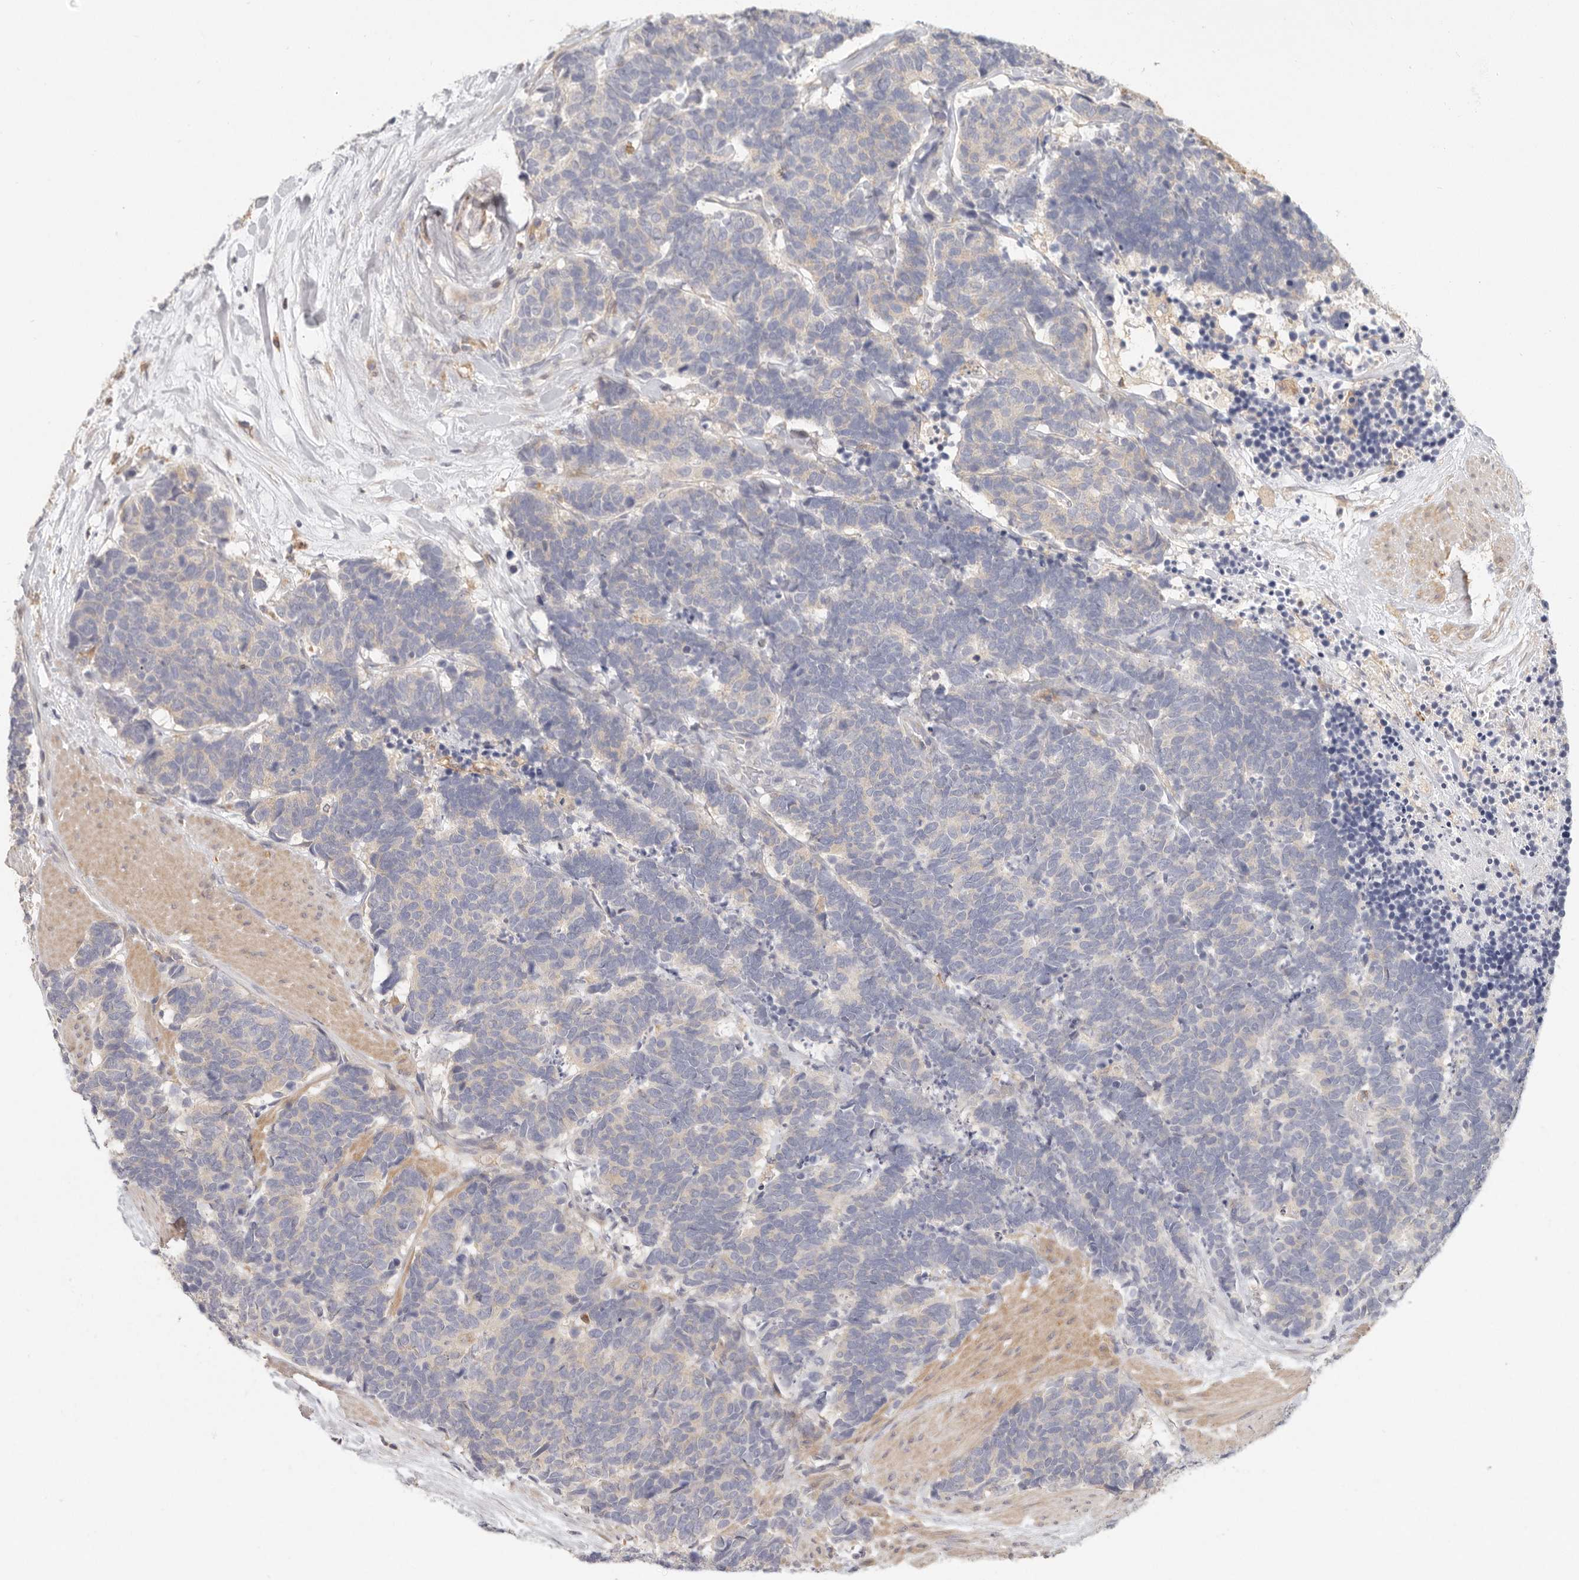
{"staining": {"intensity": "negative", "quantity": "none", "location": "none"}, "tissue": "carcinoid", "cell_type": "Tumor cells", "image_type": "cancer", "snomed": [{"axis": "morphology", "description": "Carcinoma, NOS"}, {"axis": "morphology", "description": "Carcinoid, malignant, NOS"}, {"axis": "topography", "description": "Urinary bladder"}], "caption": "DAB (3,3'-diaminobenzidine) immunohistochemical staining of human carcinoid (malignant) demonstrates no significant positivity in tumor cells. (DAB (3,3'-diaminobenzidine) immunohistochemistry with hematoxylin counter stain).", "gene": "ANXA9", "patient": {"sex": "male", "age": 57}}